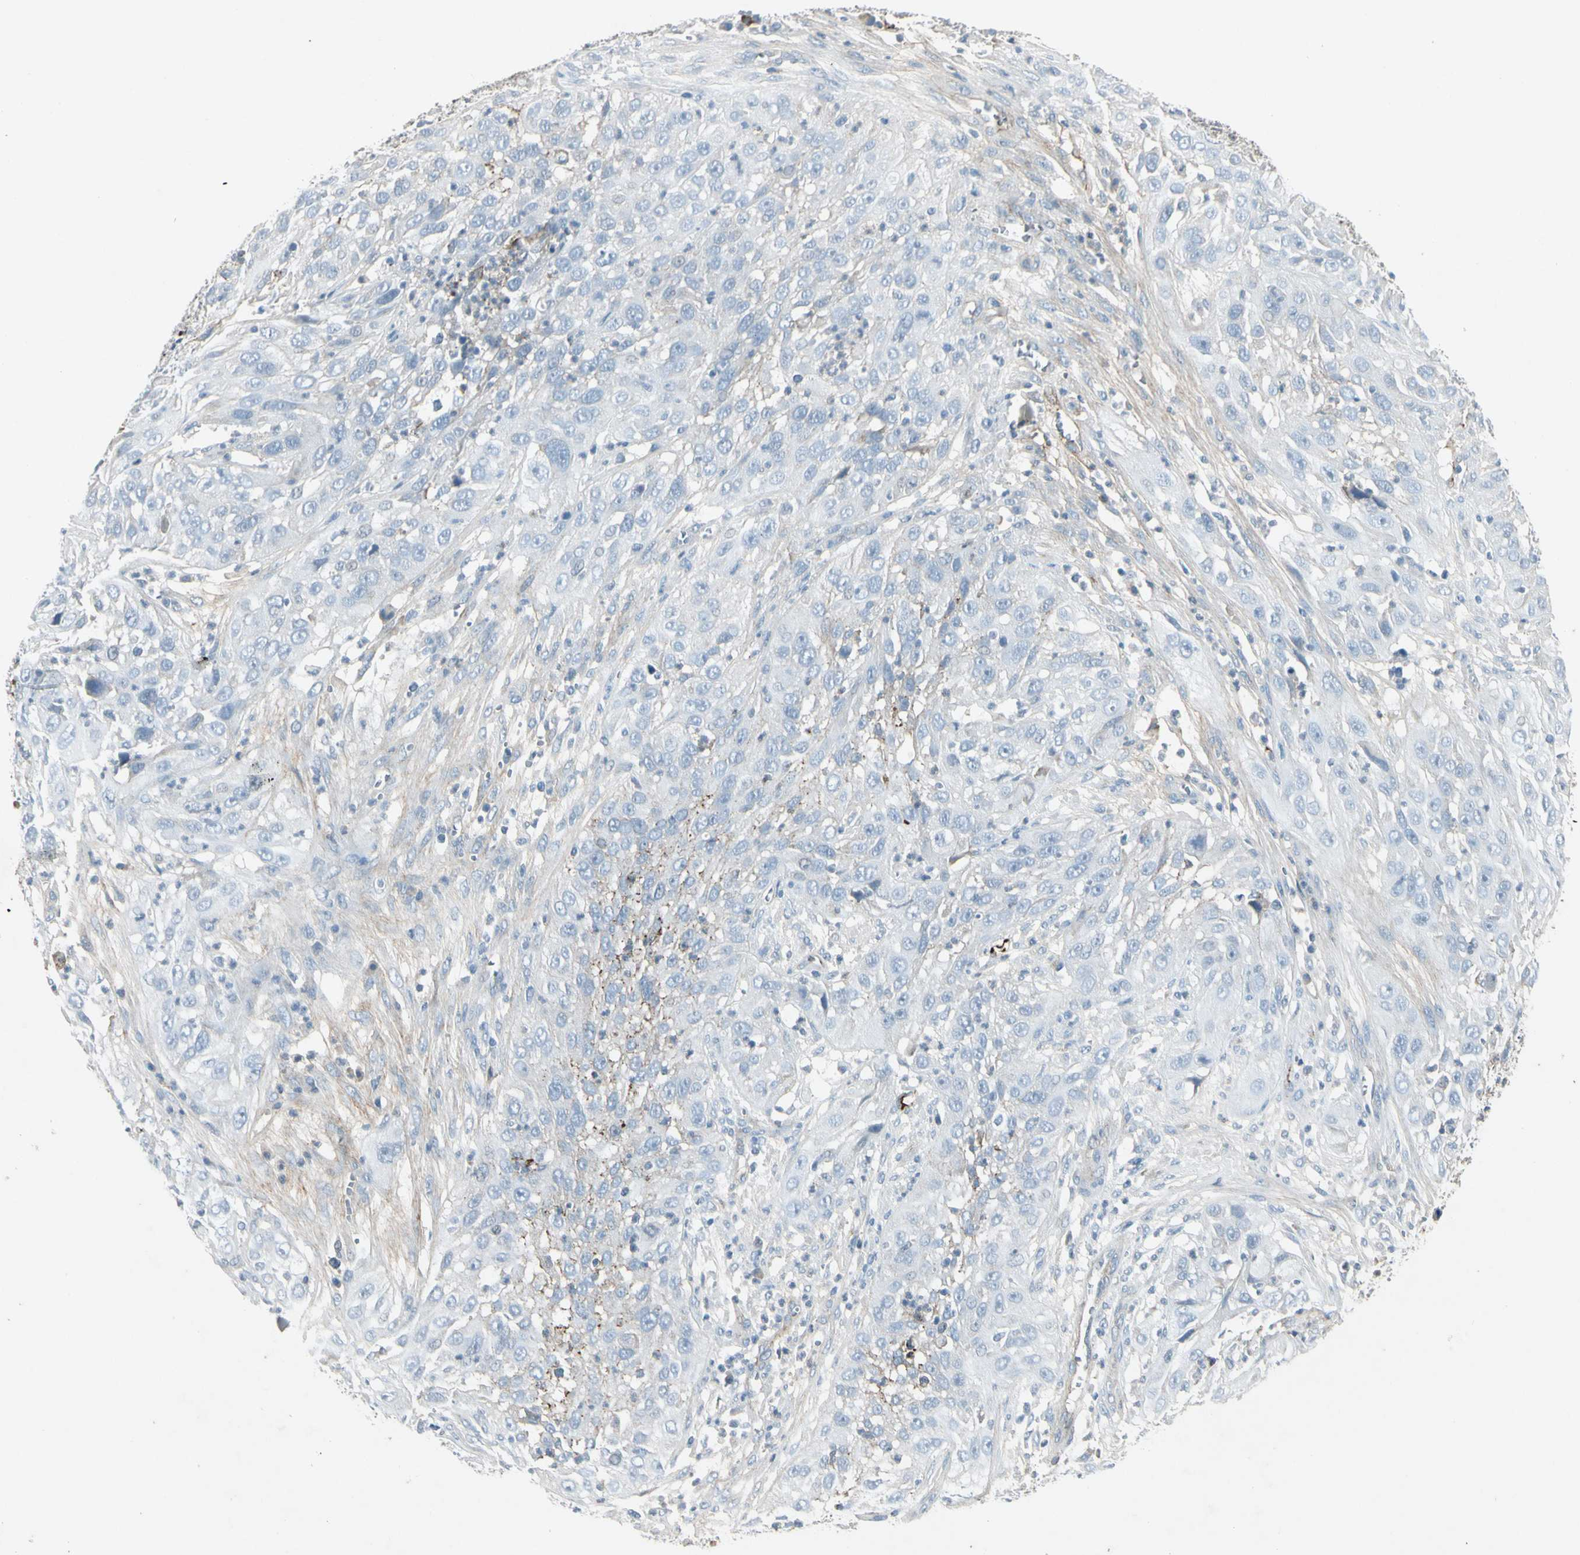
{"staining": {"intensity": "moderate", "quantity": "<25%", "location": "cytoplasmic/membranous"}, "tissue": "cervical cancer", "cell_type": "Tumor cells", "image_type": "cancer", "snomed": [{"axis": "morphology", "description": "Squamous cell carcinoma, NOS"}, {"axis": "topography", "description": "Cervix"}], "caption": "High-magnification brightfield microscopy of cervical squamous cell carcinoma stained with DAB (brown) and counterstained with hematoxylin (blue). tumor cells exhibit moderate cytoplasmic/membranous expression is appreciated in approximately<25% of cells. (DAB = brown stain, brightfield microscopy at high magnification).", "gene": "IGHM", "patient": {"sex": "female", "age": 32}}